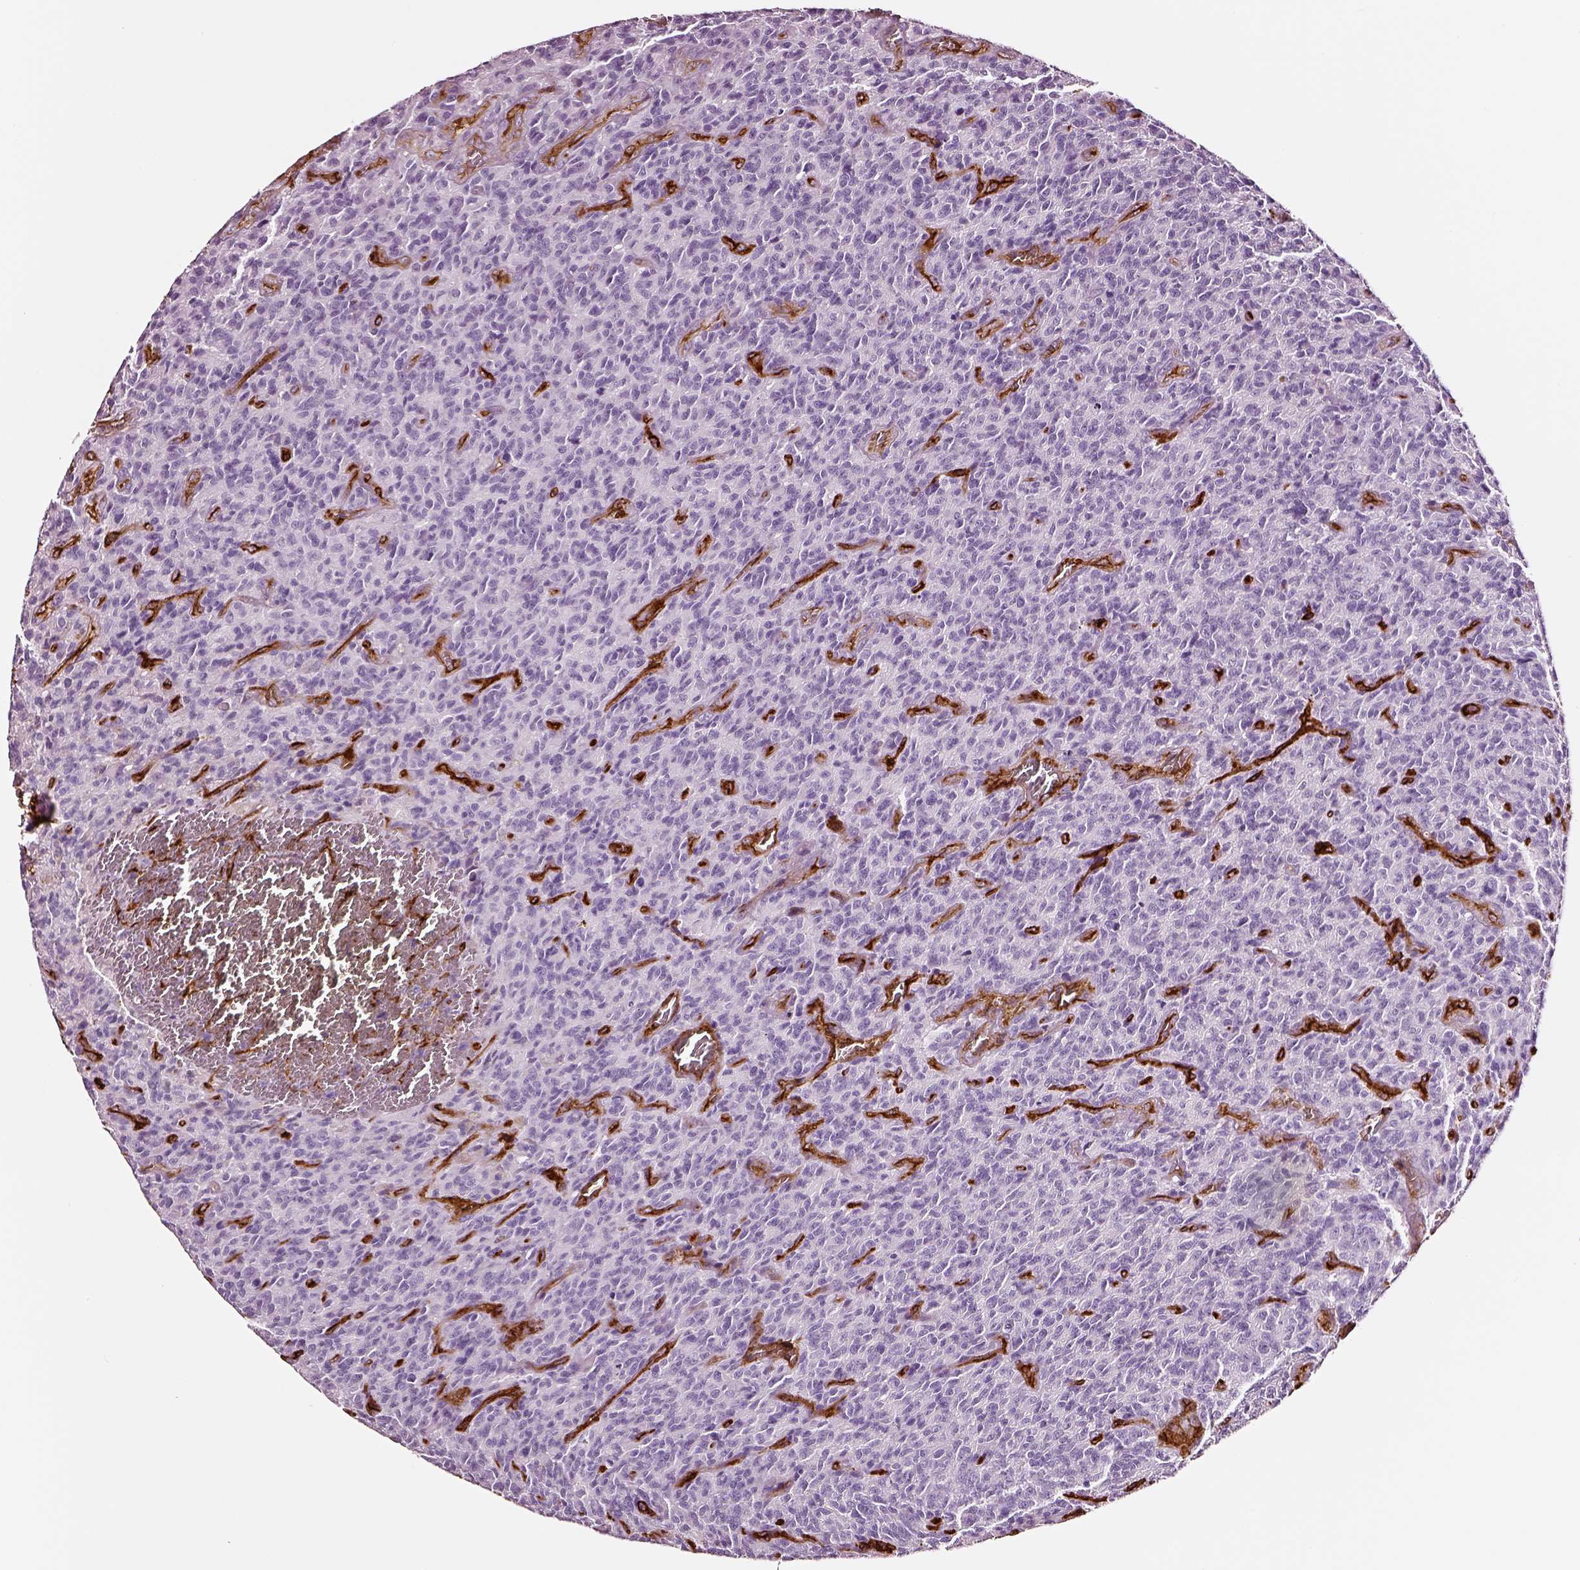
{"staining": {"intensity": "negative", "quantity": "none", "location": "none"}, "tissue": "glioma", "cell_type": "Tumor cells", "image_type": "cancer", "snomed": [{"axis": "morphology", "description": "Glioma, malignant, High grade"}, {"axis": "topography", "description": "Brain"}], "caption": "Tumor cells show no significant protein positivity in glioma.", "gene": "DPEP1", "patient": {"sex": "male", "age": 76}}